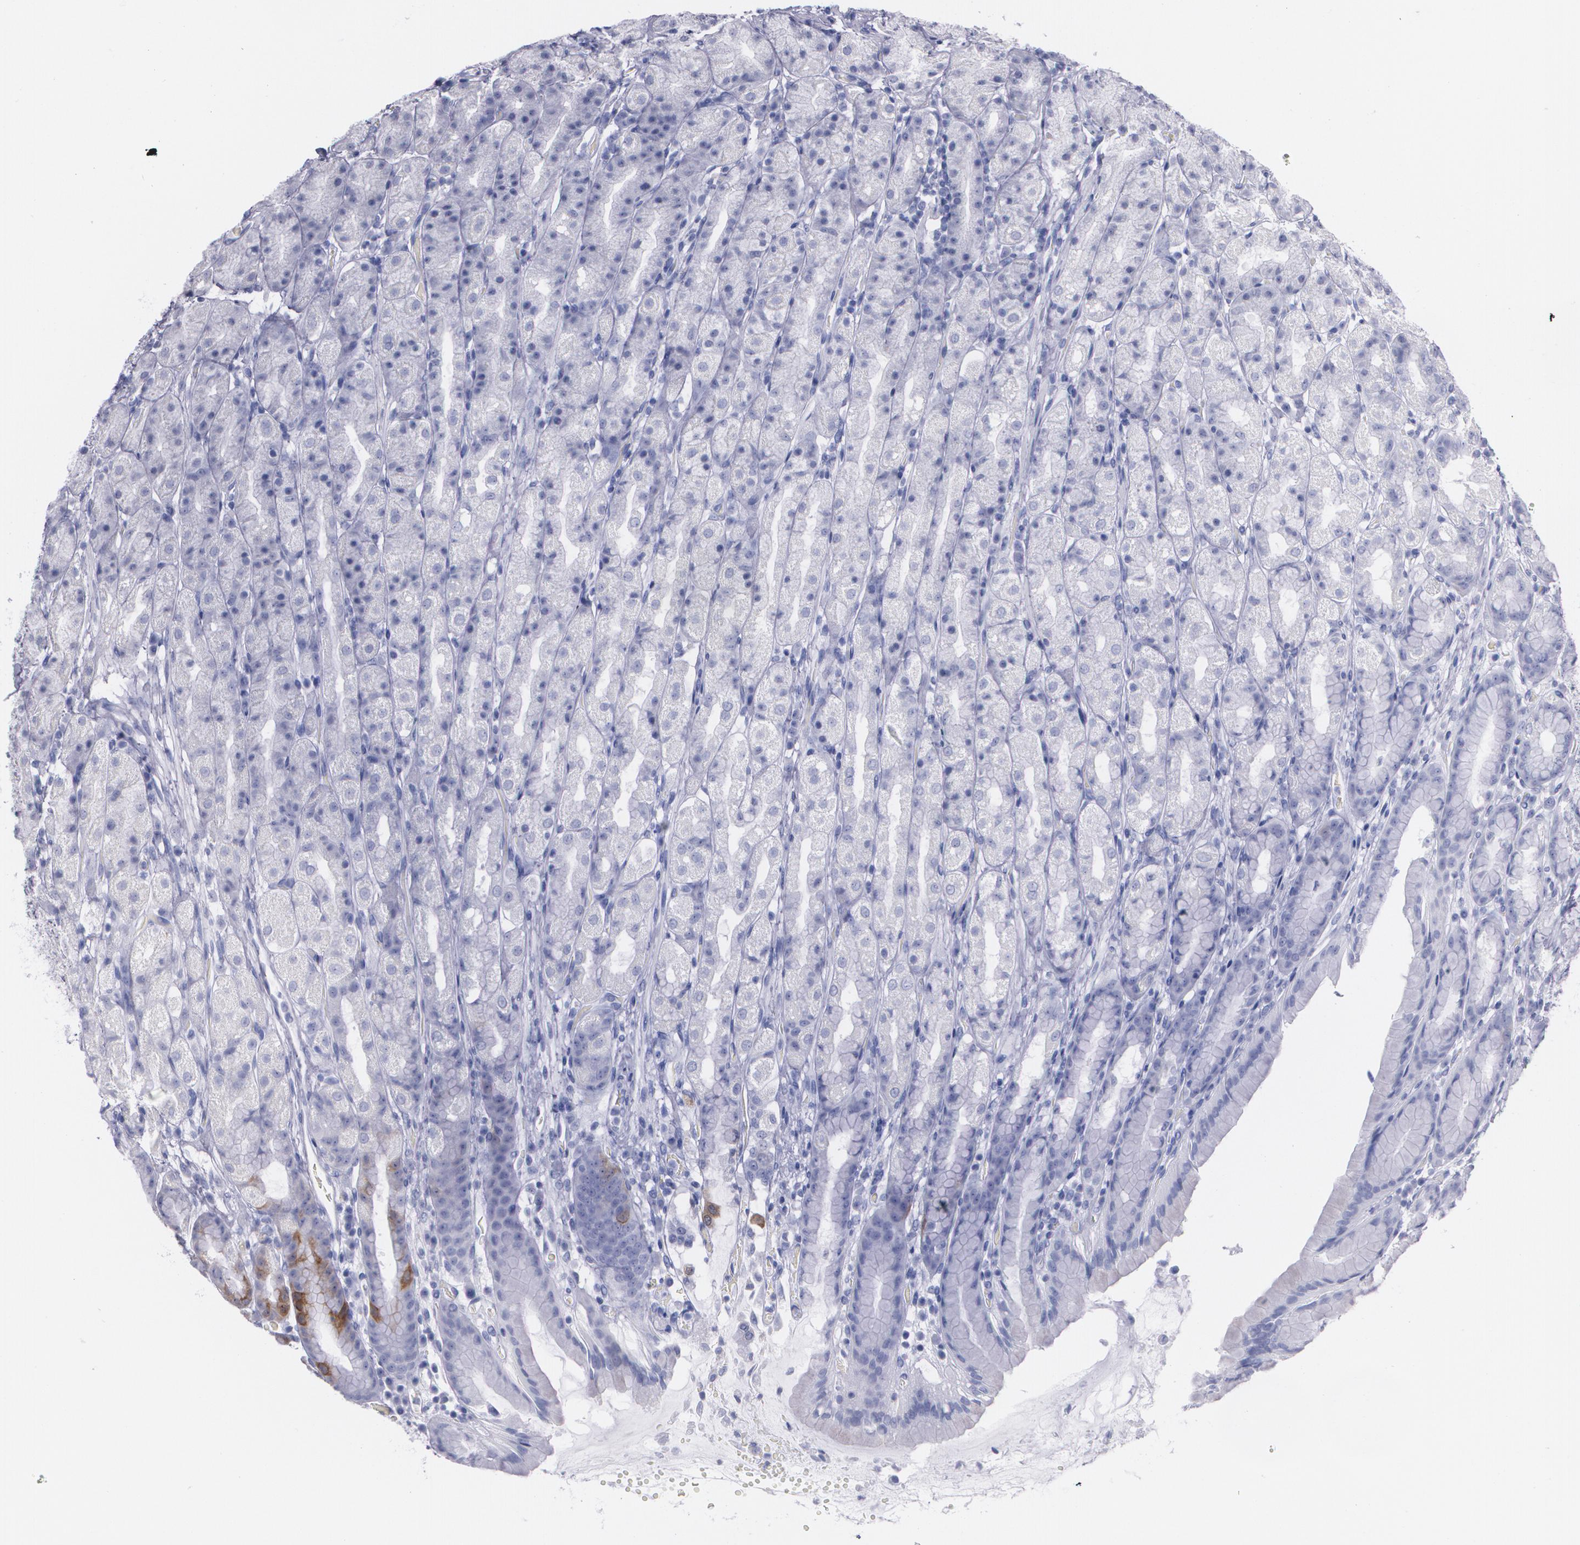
{"staining": {"intensity": "strong", "quantity": "<25%", "location": "cytoplasmic/membranous"}, "tissue": "stomach", "cell_type": "Glandular cells", "image_type": "normal", "snomed": [{"axis": "morphology", "description": "Normal tissue, NOS"}, {"axis": "topography", "description": "Stomach, upper"}], "caption": "Strong cytoplasmic/membranous protein staining is present in approximately <25% of glandular cells in stomach.", "gene": "HMMR", "patient": {"sex": "male", "age": 68}}